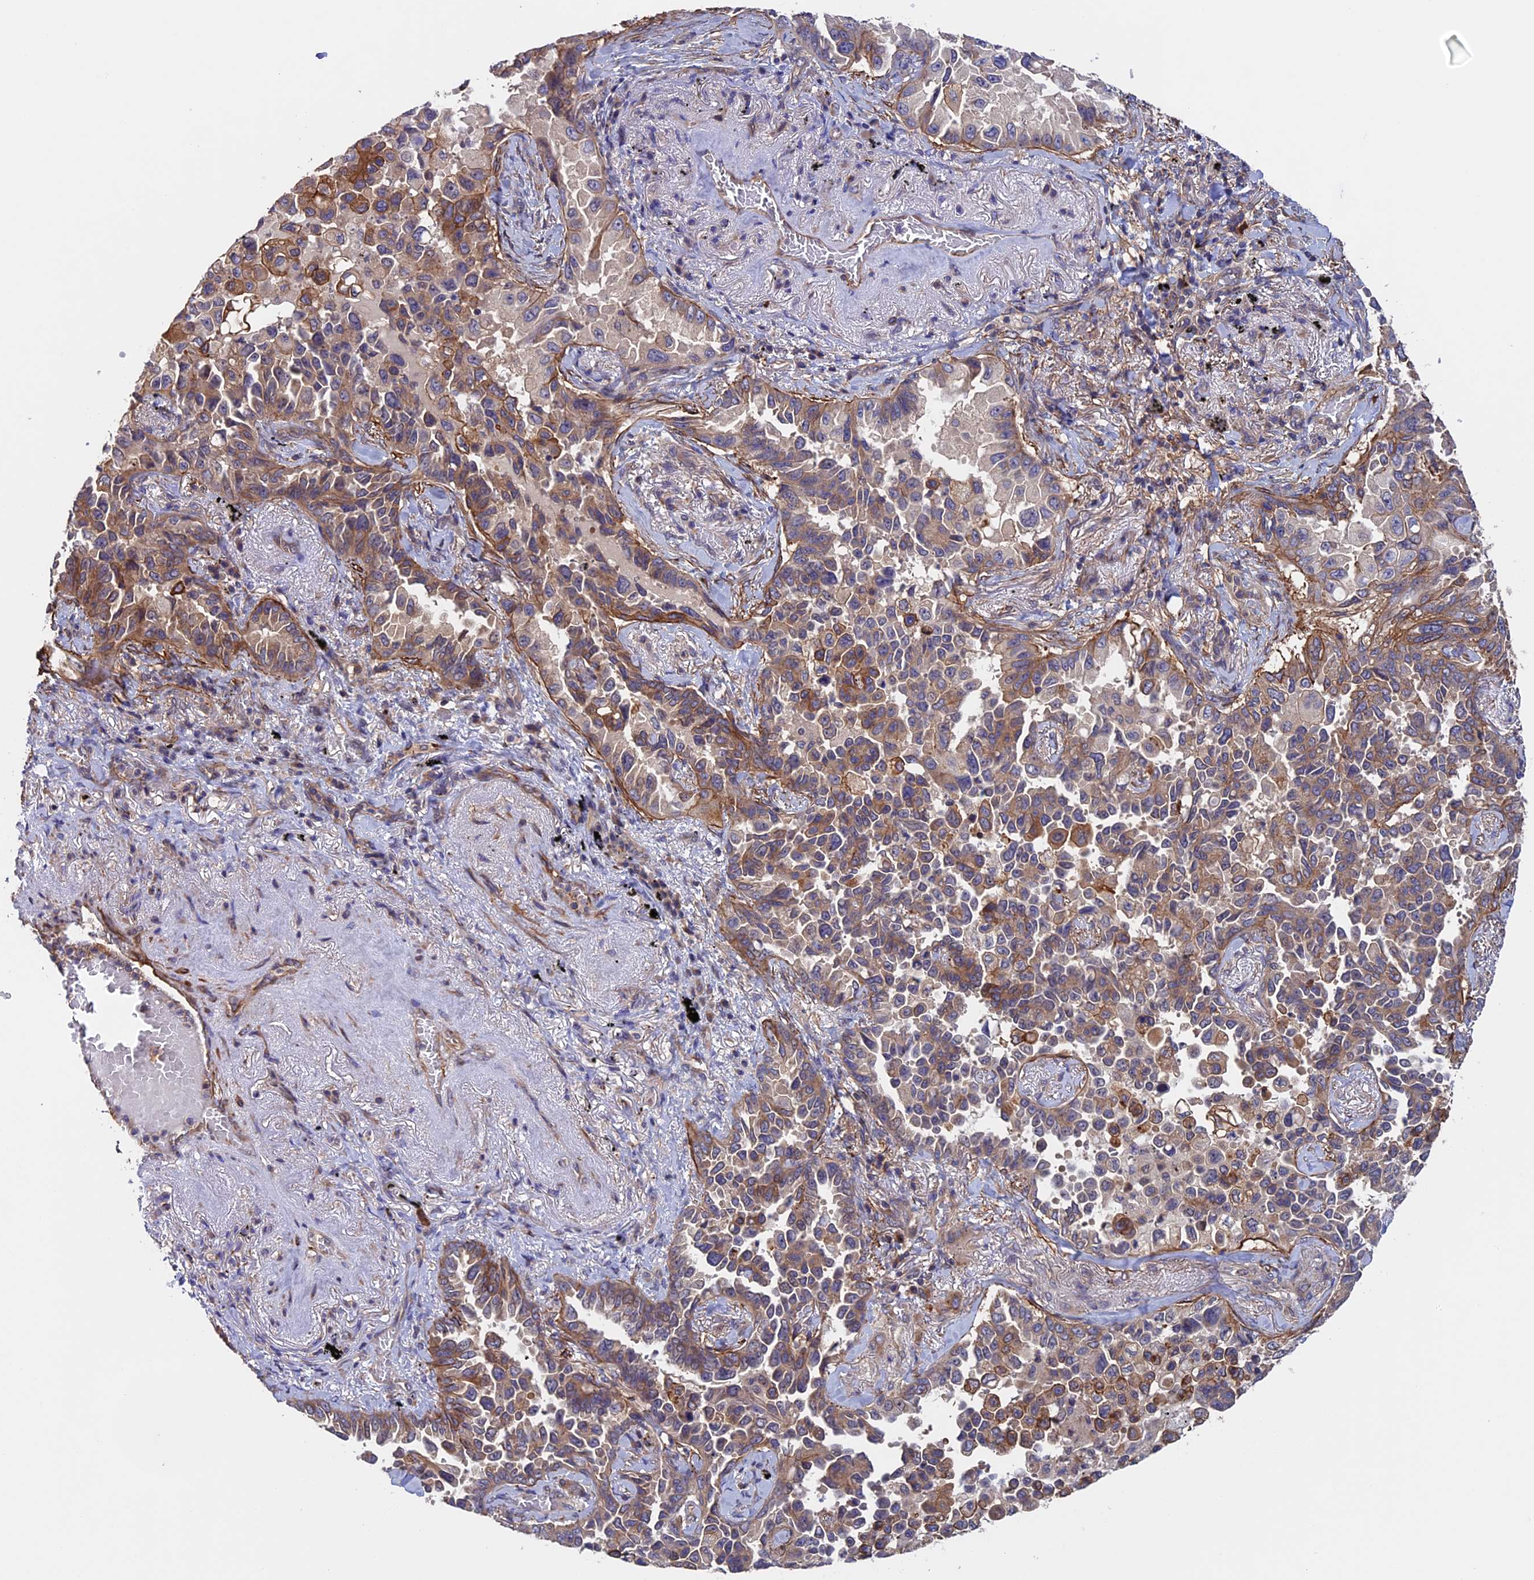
{"staining": {"intensity": "moderate", "quantity": "25%-75%", "location": "cytoplasmic/membranous"}, "tissue": "lung cancer", "cell_type": "Tumor cells", "image_type": "cancer", "snomed": [{"axis": "morphology", "description": "Adenocarcinoma, NOS"}, {"axis": "topography", "description": "Lung"}], "caption": "High-magnification brightfield microscopy of lung cancer stained with DAB (brown) and counterstained with hematoxylin (blue). tumor cells exhibit moderate cytoplasmic/membranous staining is identified in approximately25%-75% of cells.", "gene": "SLC9A5", "patient": {"sex": "female", "age": 67}}